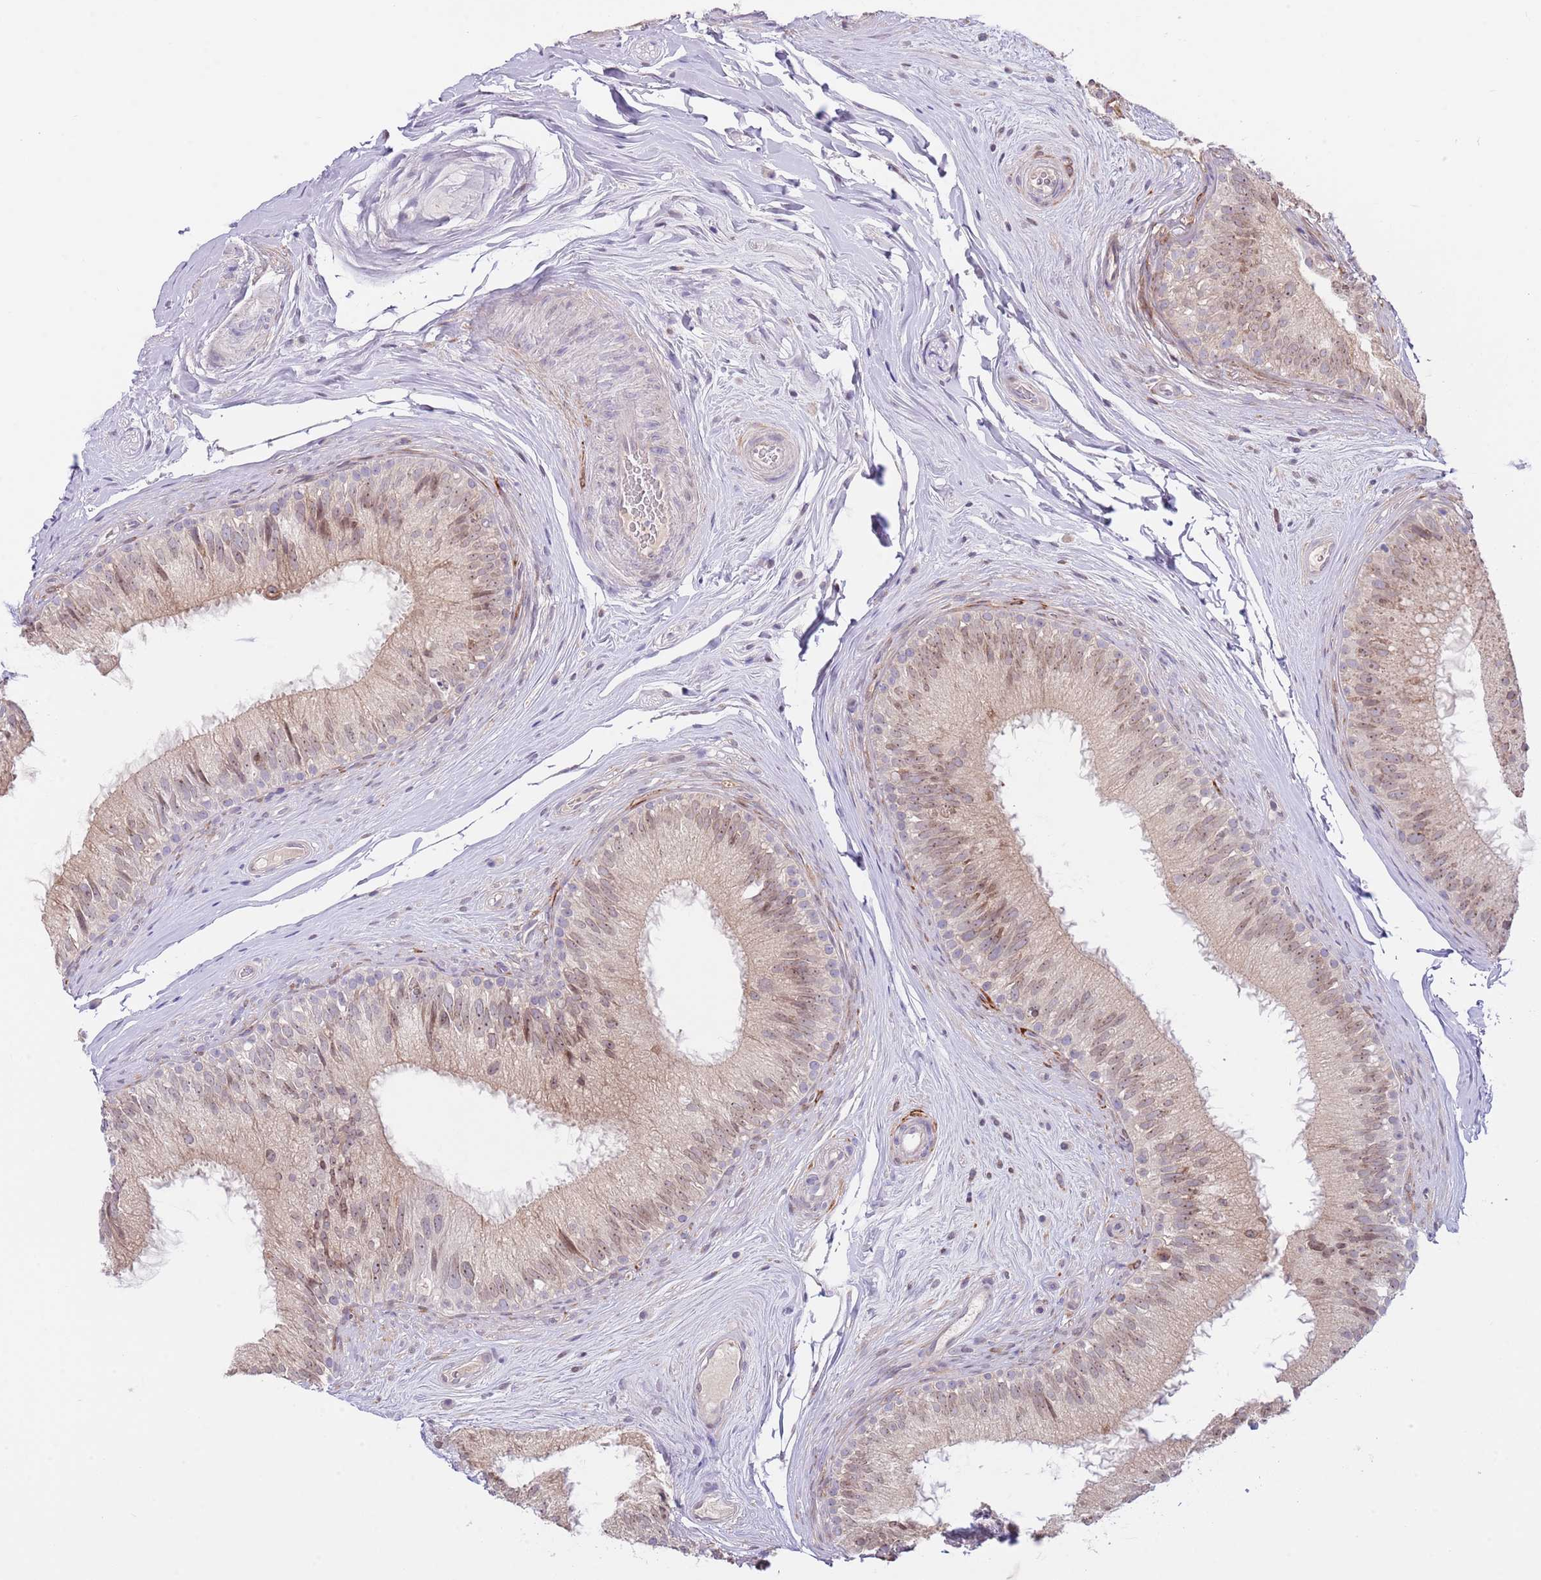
{"staining": {"intensity": "strong", "quantity": "<25%", "location": "cytoplasmic/membranous,nuclear"}, "tissue": "epididymis", "cell_type": "Glandular cells", "image_type": "normal", "snomed": [{"axis": "morphology", "description": "Normal tissue, NOS"}, {"axis": "topography", "description": "Epididymis"}], "caption": "Protein staining of normal epididymis displays strong cytoplasmic/membranous,nuclear positivity in approximately <25% of glandular cells. The staining is performed using DAB (3,3'-diaminobenzidine) brown chromogen to label protein expression. The nuclei are counter-stained blue using hematoxylin.", "gene": "AP1S2", "patient": {"sex": "male", "age": 34}}